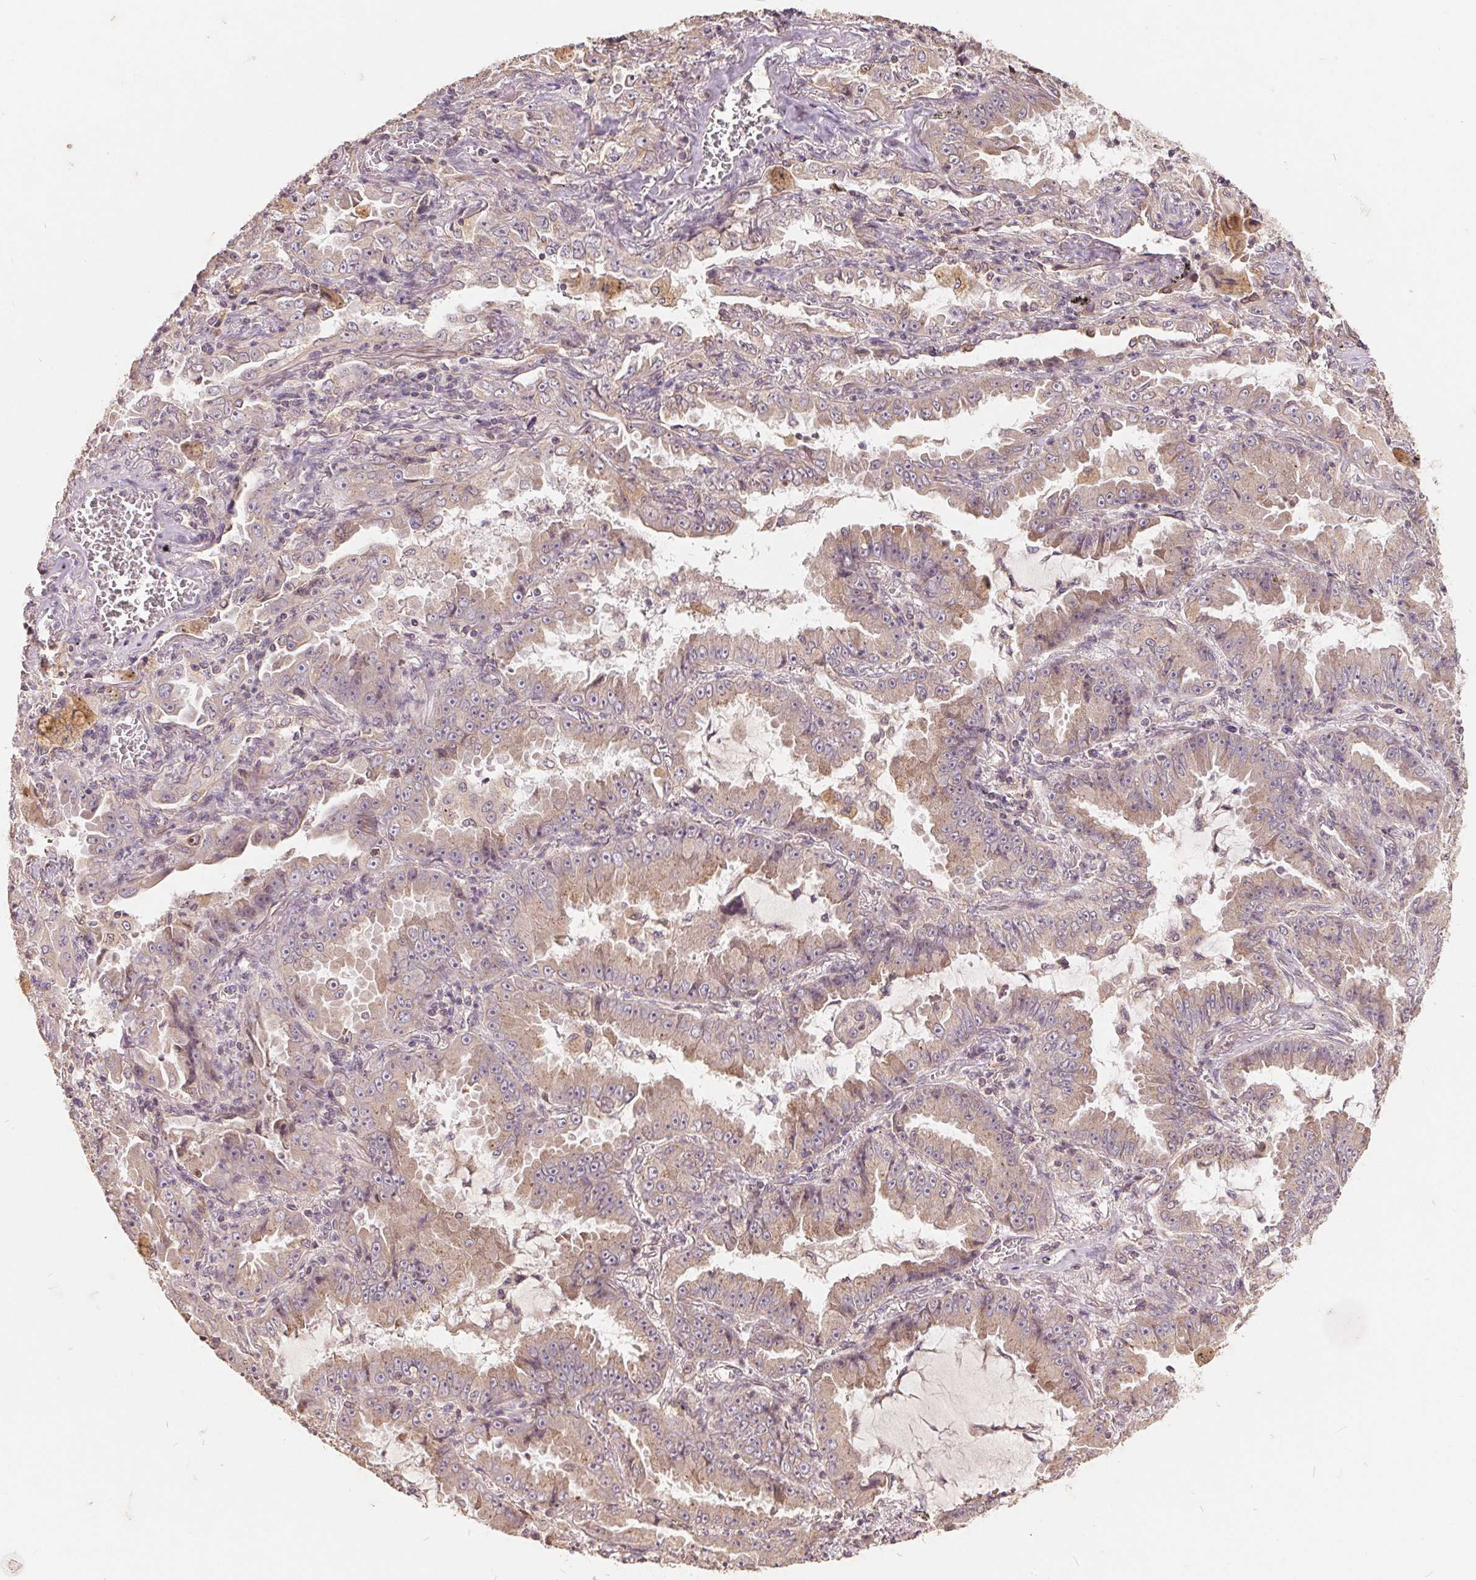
{"staining": {"intensity": "moderate", "quantity": "25%-75%", "location": "cytoplasmic/membranous"}, "tissue": "lung cancer", "cell_type": "Tumor cells", "image_type": "cancer", "snomed": [{"axis": "morphology", "description": "Adenocarcinoma, NOS"}, {"axis": "topography", "description": "Lung"}], "caption": "Human lung adenocarcinoma stained for a protein (brown) exhibits moderate cytoplasmic/membranous positive staining in about 25%-75% of tumor cells.", "gene": "CDIPT", "patient": {"sex": "female", "age": 52}}